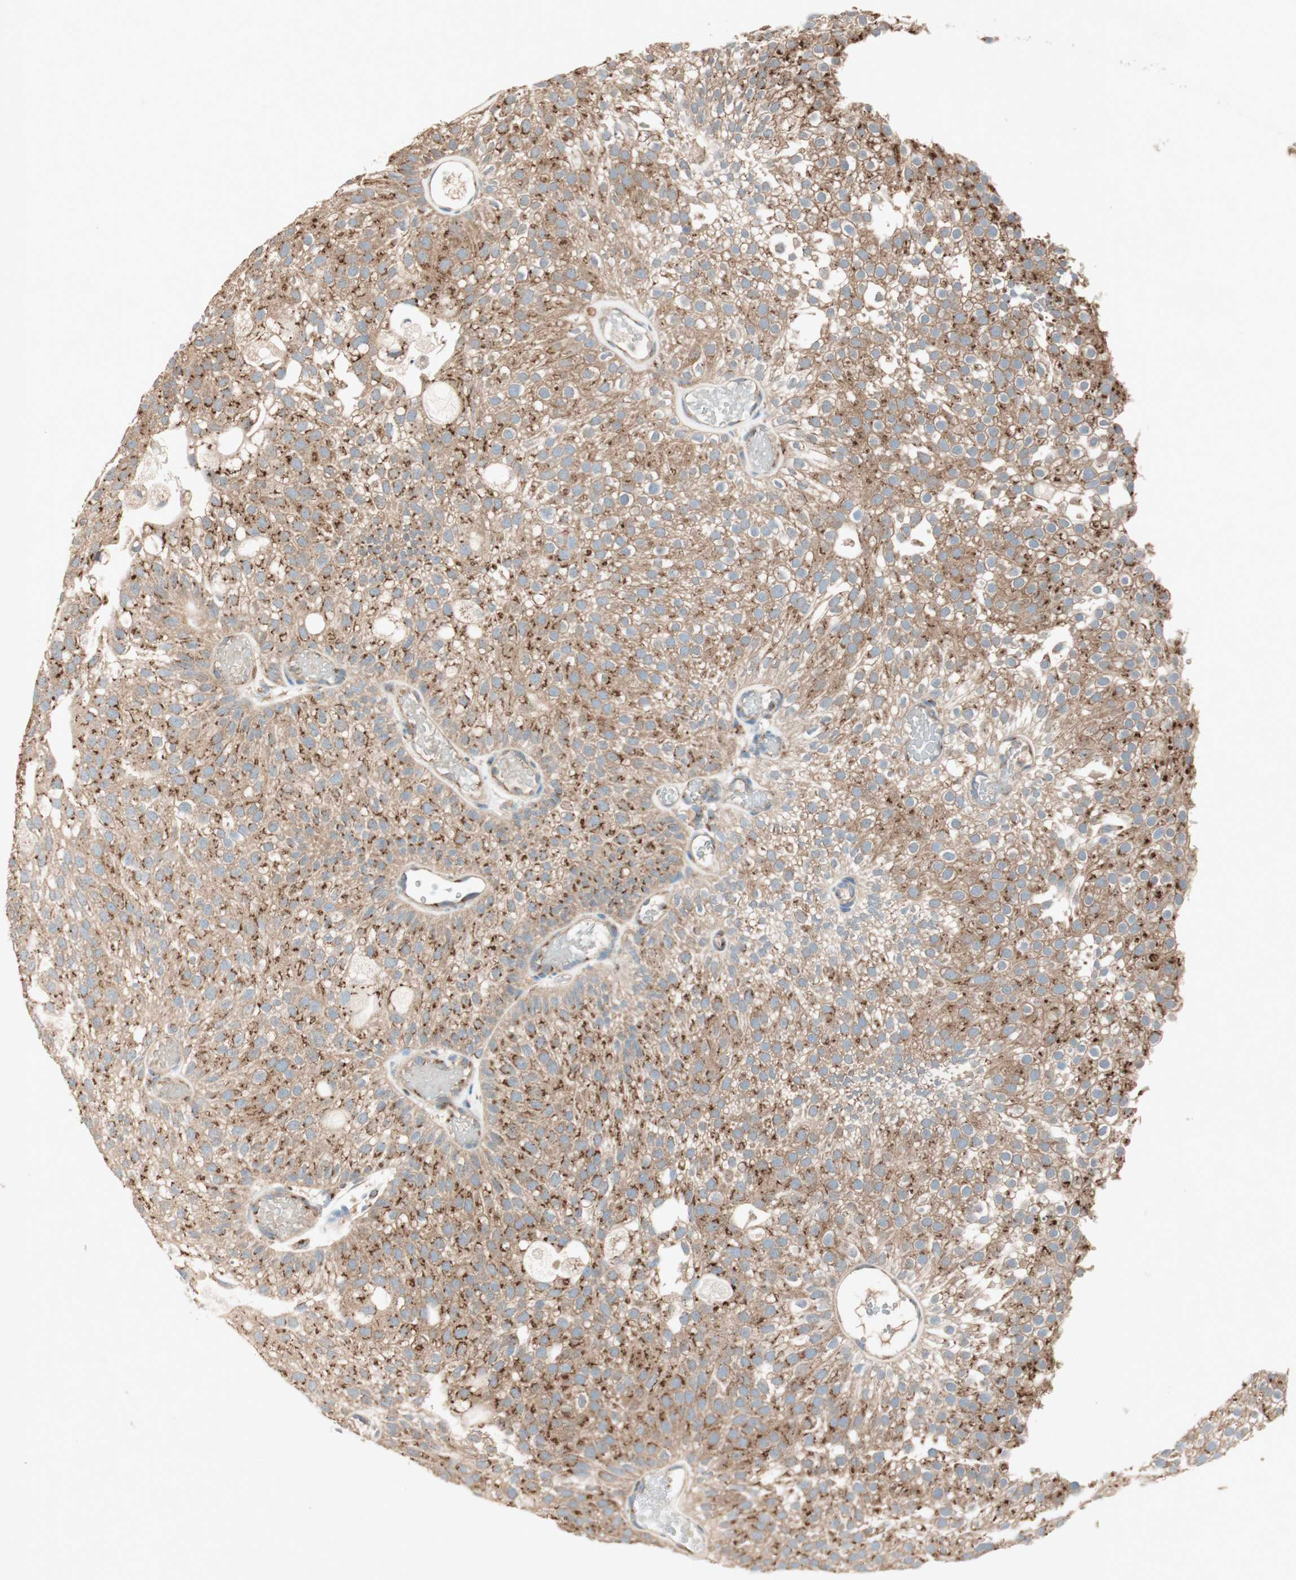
{"staining": {"intensity": "strong", "quantity": ">75%", "location": "cytoplasmic/membranous"}, "tissue": "urothelial cancer", "cell_type": "Tumor cells", "image_type": "cancer", "snomed": [{"axis": "morphology", "description": "Urothelial carcinoma, Low grade"}, {"axis": "topography", "description": "Urinary bladder"}], "caption": "Brown immunohistochemical staining in low-grade urothelial carcinoma exhibits strong cytoplasmic/membranous expression in about >75% of tumor cells.", "gene": "SEC16A", "patient": {"sex": "male", "age": 78}}